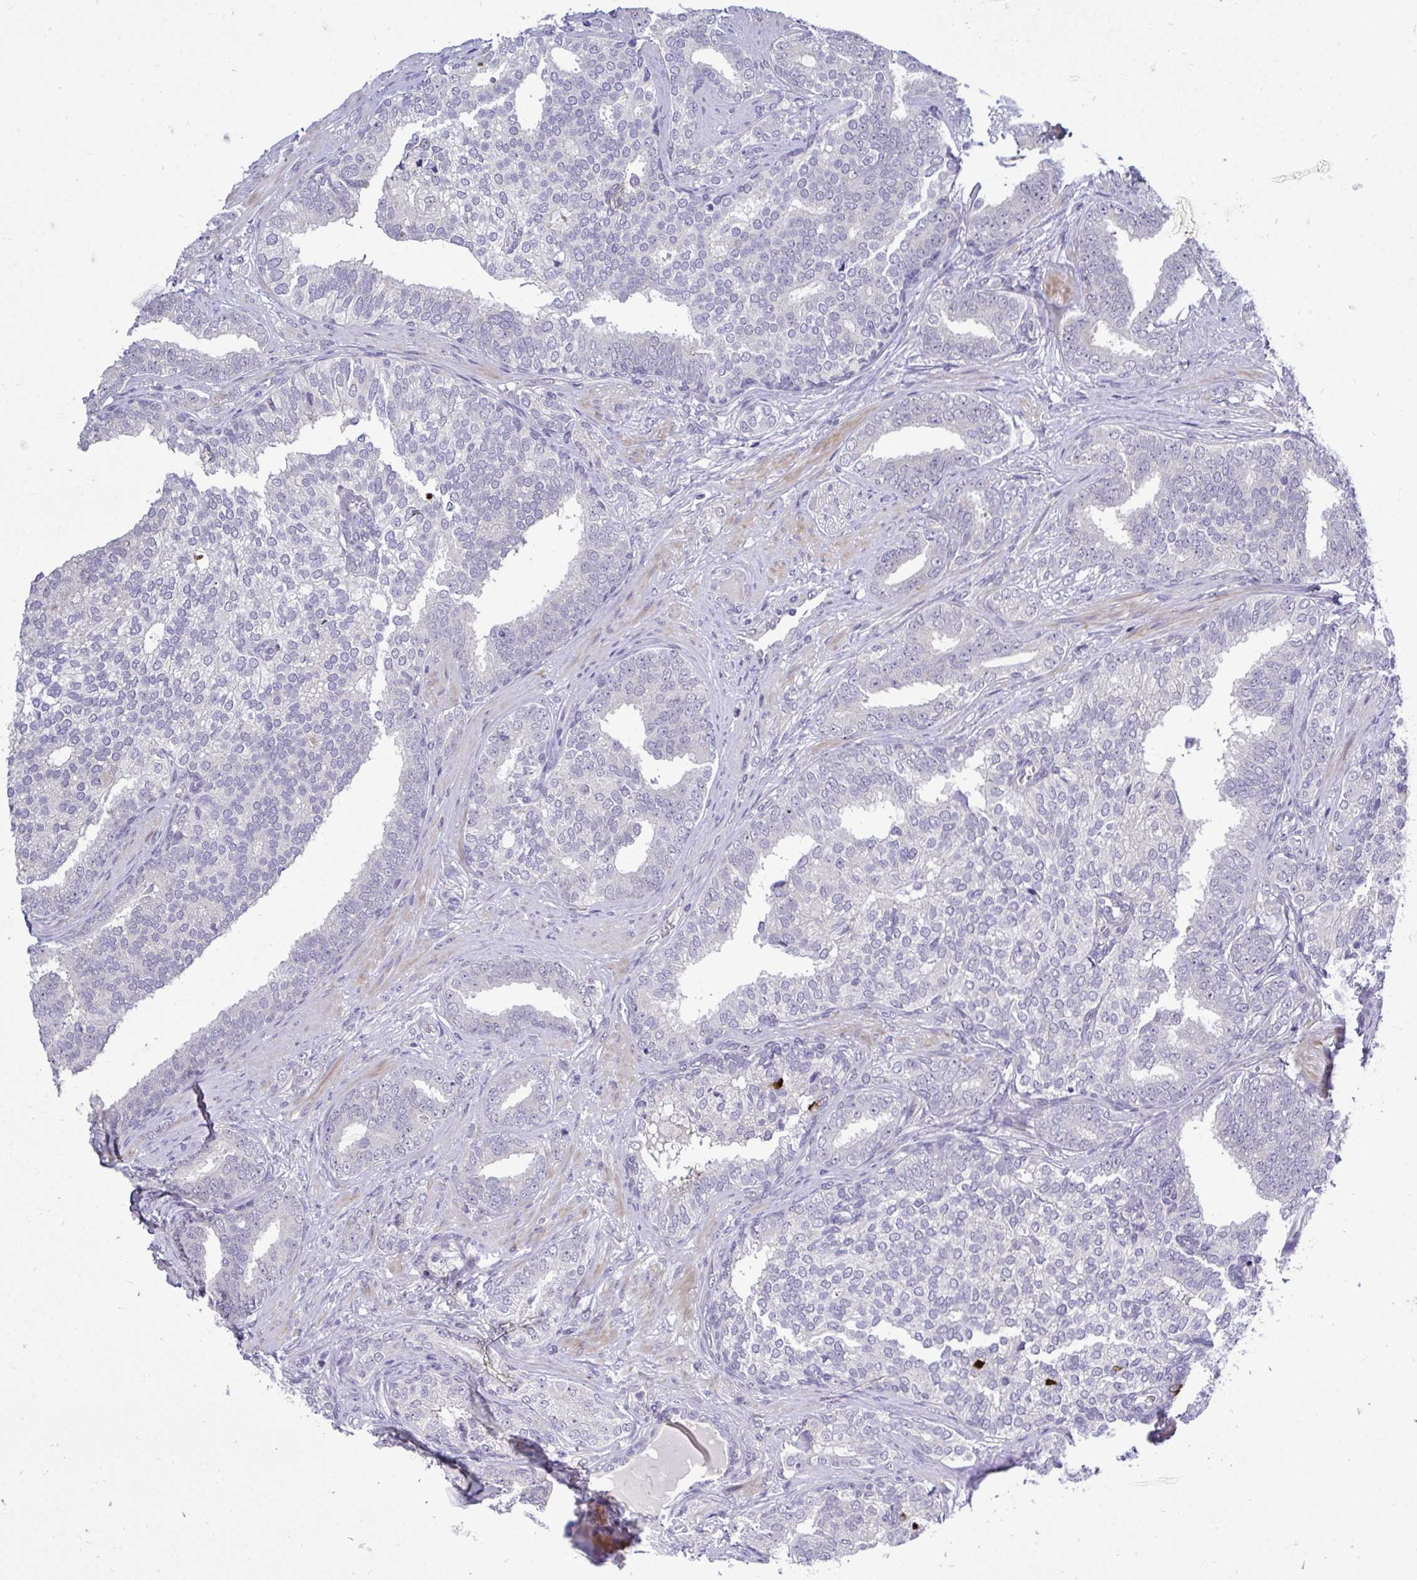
{"staining": {"intensity": "negative", "quantity": "none", "location": "none"}, "tissue": "prostate cancer", "cell_type": "Tumor cells", "image_type": "cancer", "snomed": [{"axis": "morphology", "description": "Adenocarcinoma, High grade"}, {"axis": "topography", "description": "Prostate"}], "caption": "The image displays no significant staining in tumor cells of prostate cancer. (Stains: DAB immunohistochemistry (IHC) with hematoxylin counter stain, Microscopy: brightfield microscopy at high magnification).", "gene": "HMBOX1", "patient": {"sex": "male", "age": 72}}